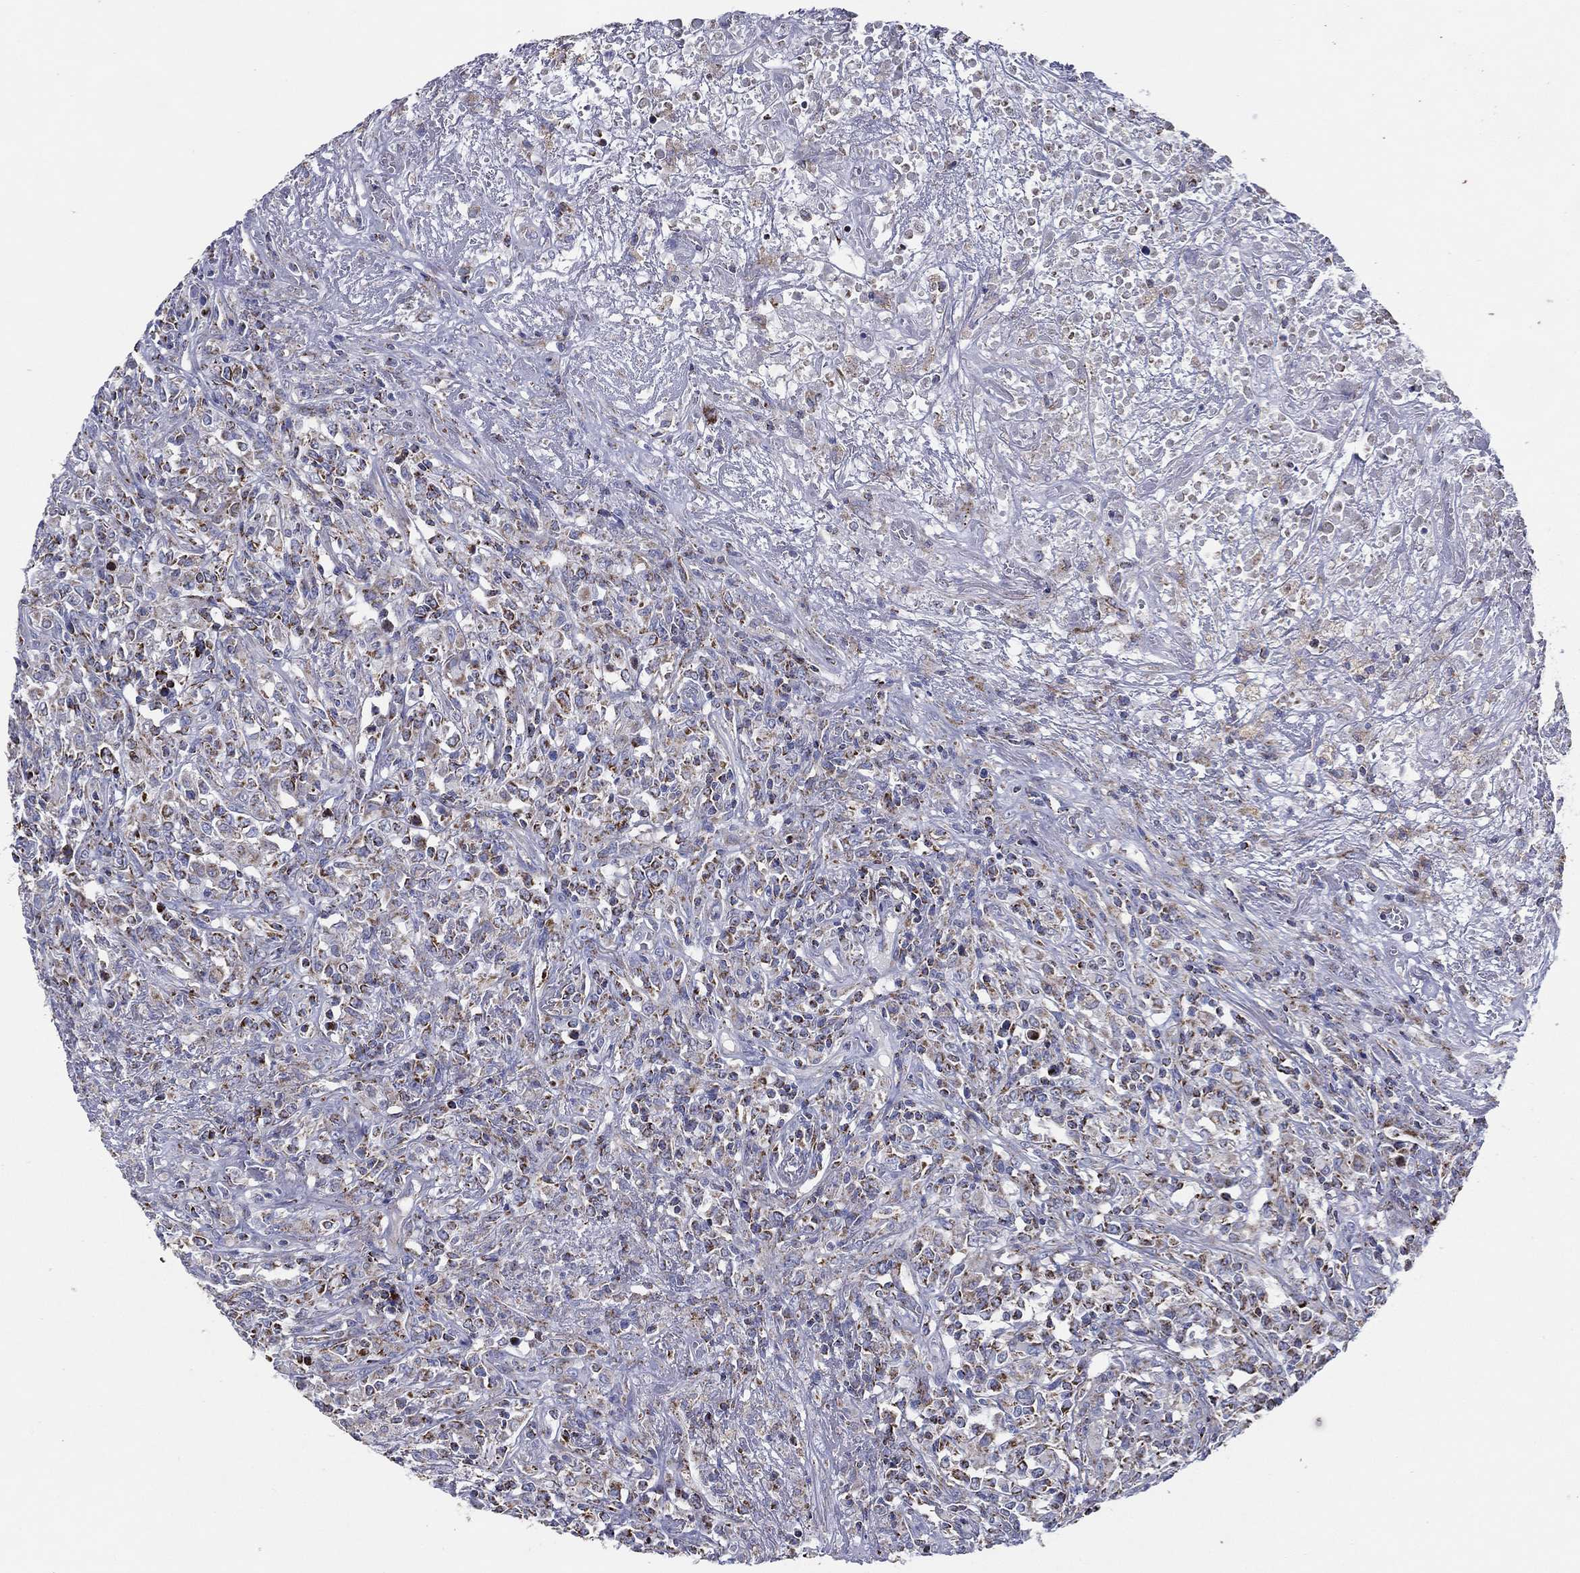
{"staining": {"intensity": "moderate", "quantity": "25%-75%", "location": "cytoplasmic/membranous"}, "tissue": "lymphoma", "cell_type": "Tumor cells", "image_type": "cancer", "snomed": [{"axis": "morphology", "description": "Malignant lymphoma, non-Hodgkin's type, High grade"}, {"axis": "topography", "description": "Lung"}], "caption": "Immunohistochemical staining of lymphoma exhibits moderate cytoplasmic/membranous protein expression in about 25%-75% of tumor cells.", "gene": "SFXN1", "patient": {"sex": "male", "age": 79}}